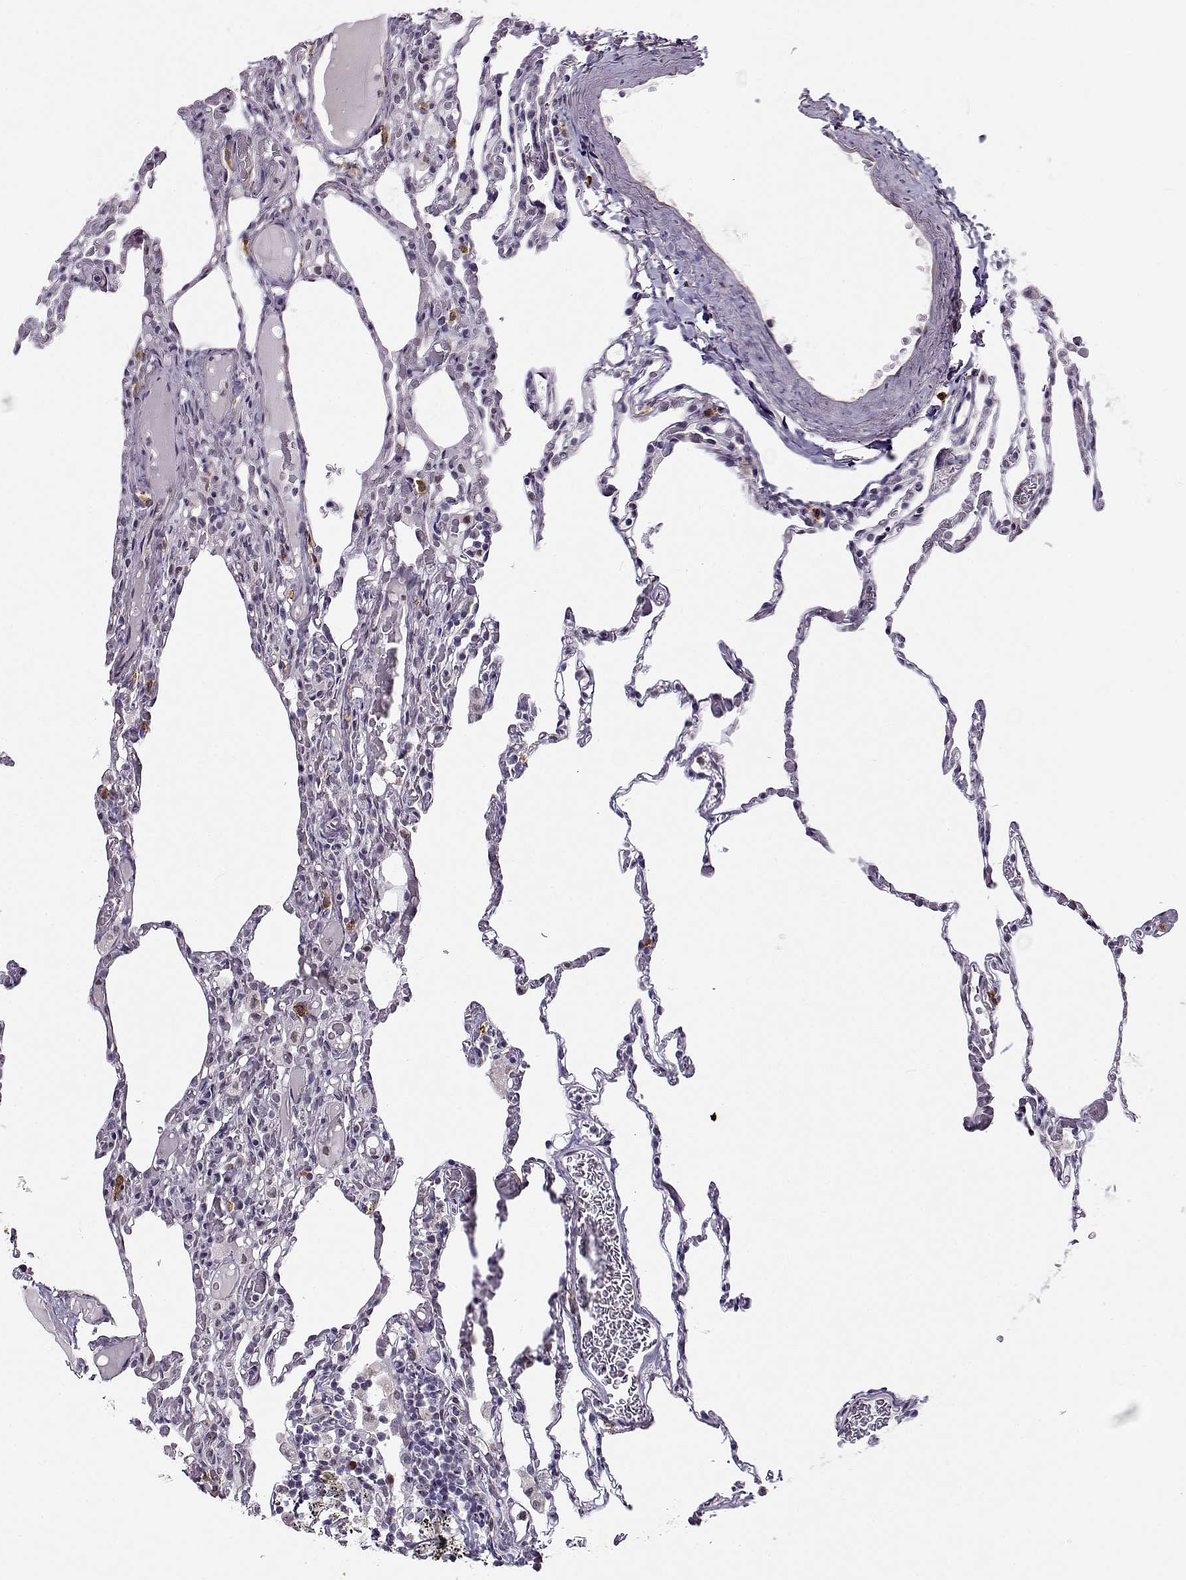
{"staining": {"intensity": "negative", "quantity": "none", "location": "none"}, "tissue": "lung", "cell_type": "Alveolar cells", "image_type": "normal", "snomed": [{"axis": "morphology", "description": "Normal tissue, NOS"}, {"axis": "topography", "description": "Lung"}], "caption": "Immunohistochemical staining of normal human lung demonstrates no significant expression in alveolar cells. The staining is performed using DAB (3,3'-diaminobenzidine) brown chromogen with nuclei counter-stained in using hematoxylin.", "gene": "BACH1", "patient": {"sex": "female", "age": 43}}